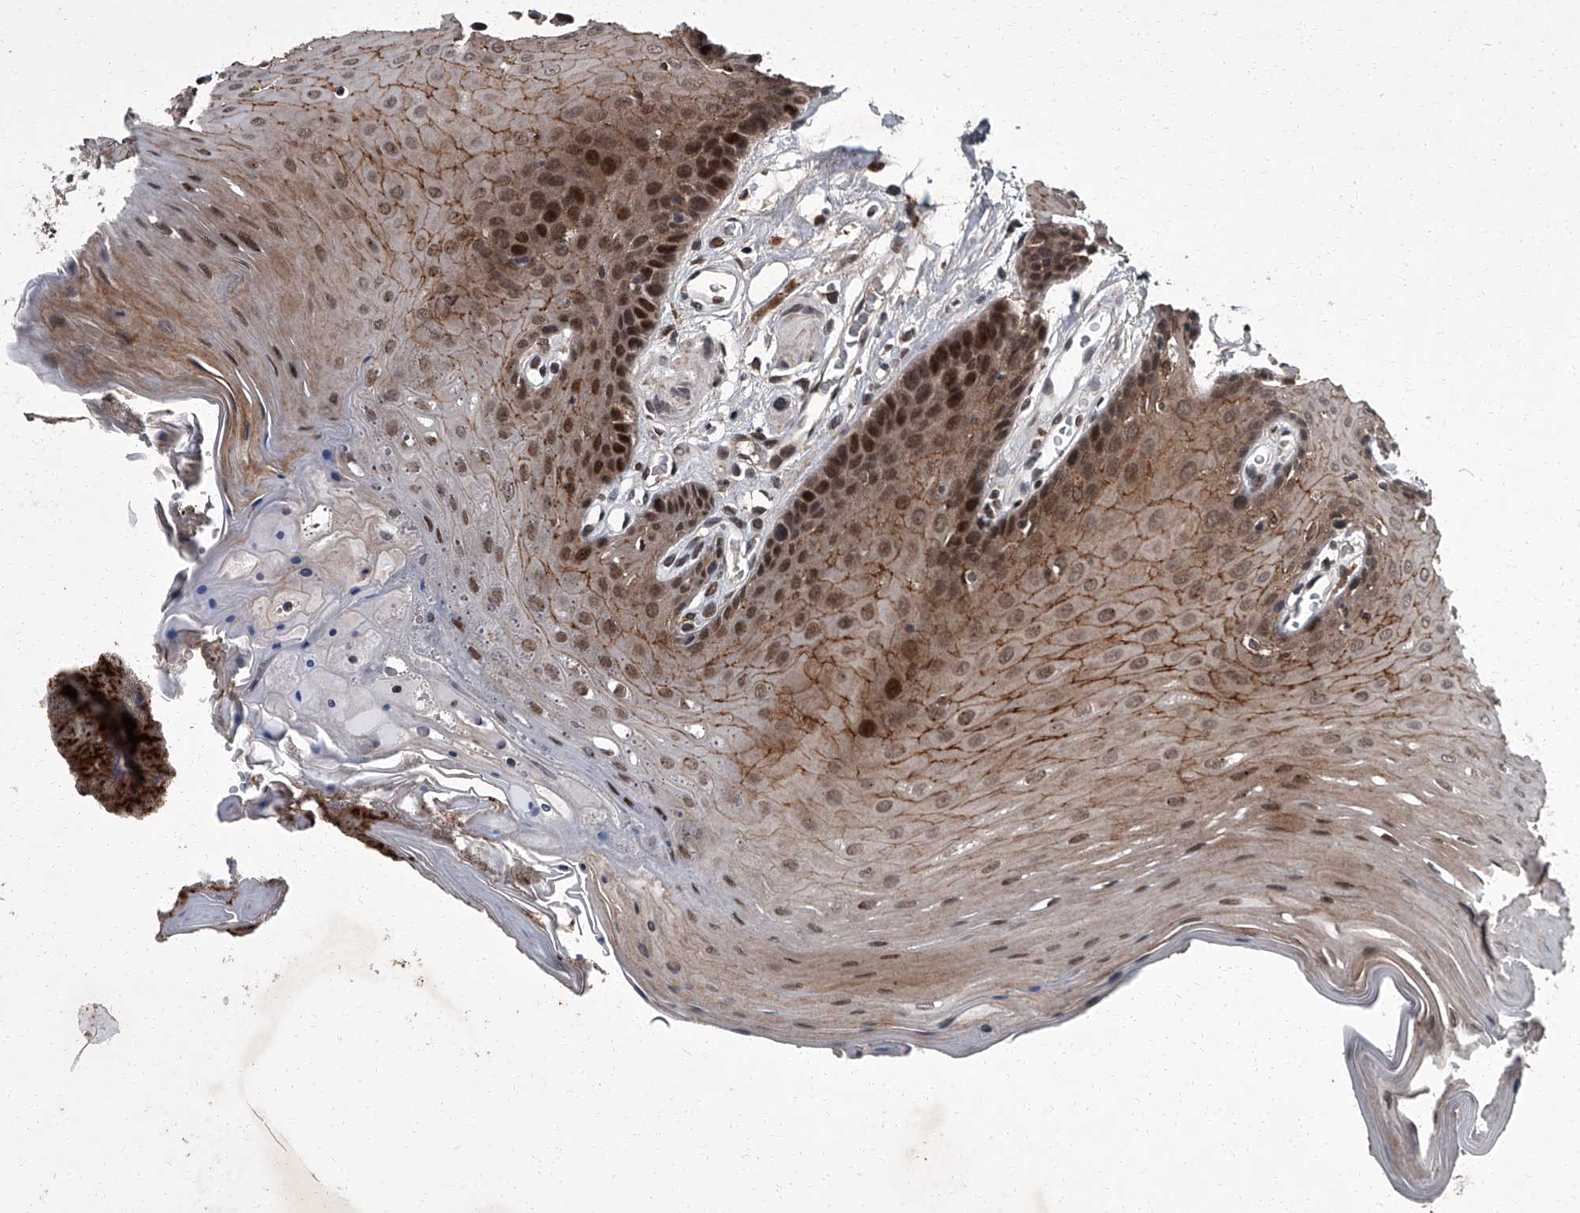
{"staining": {"intensity": "strong", "quantity": "25%-75%", "location": "cytoplasmic/membranous,nuclear"}, "tissue": "oral mucosa", "cell_type": "Squamous epithelial cells", "image_type": "normal", "snomed": [{"axis": "morphology", "description": "Normal tissue, NOS"}, {"axis": "morphology", "description": "Squamous cell carcinoma, NOS"}, {"axis": "topography", "description": "Skeletal muscle"}, {"axis": "topography", "description": "Oral tissue"}, {"axis": "topography", "description": "Salivary gland"}, {"axis": "topography", "description": "Head-Neck"}], "caption": "High-power microscopy captured an immunohistochemistry (IHC) photomicrograph of unremarkable oral mucosa, revealing strong cytoplasmic/membranous,nuclear positivity in approximately 25%-75% of squamous epithelial cells.", "gene": "ZNF518B", "patient": {"sex": "male", "age": 54}}